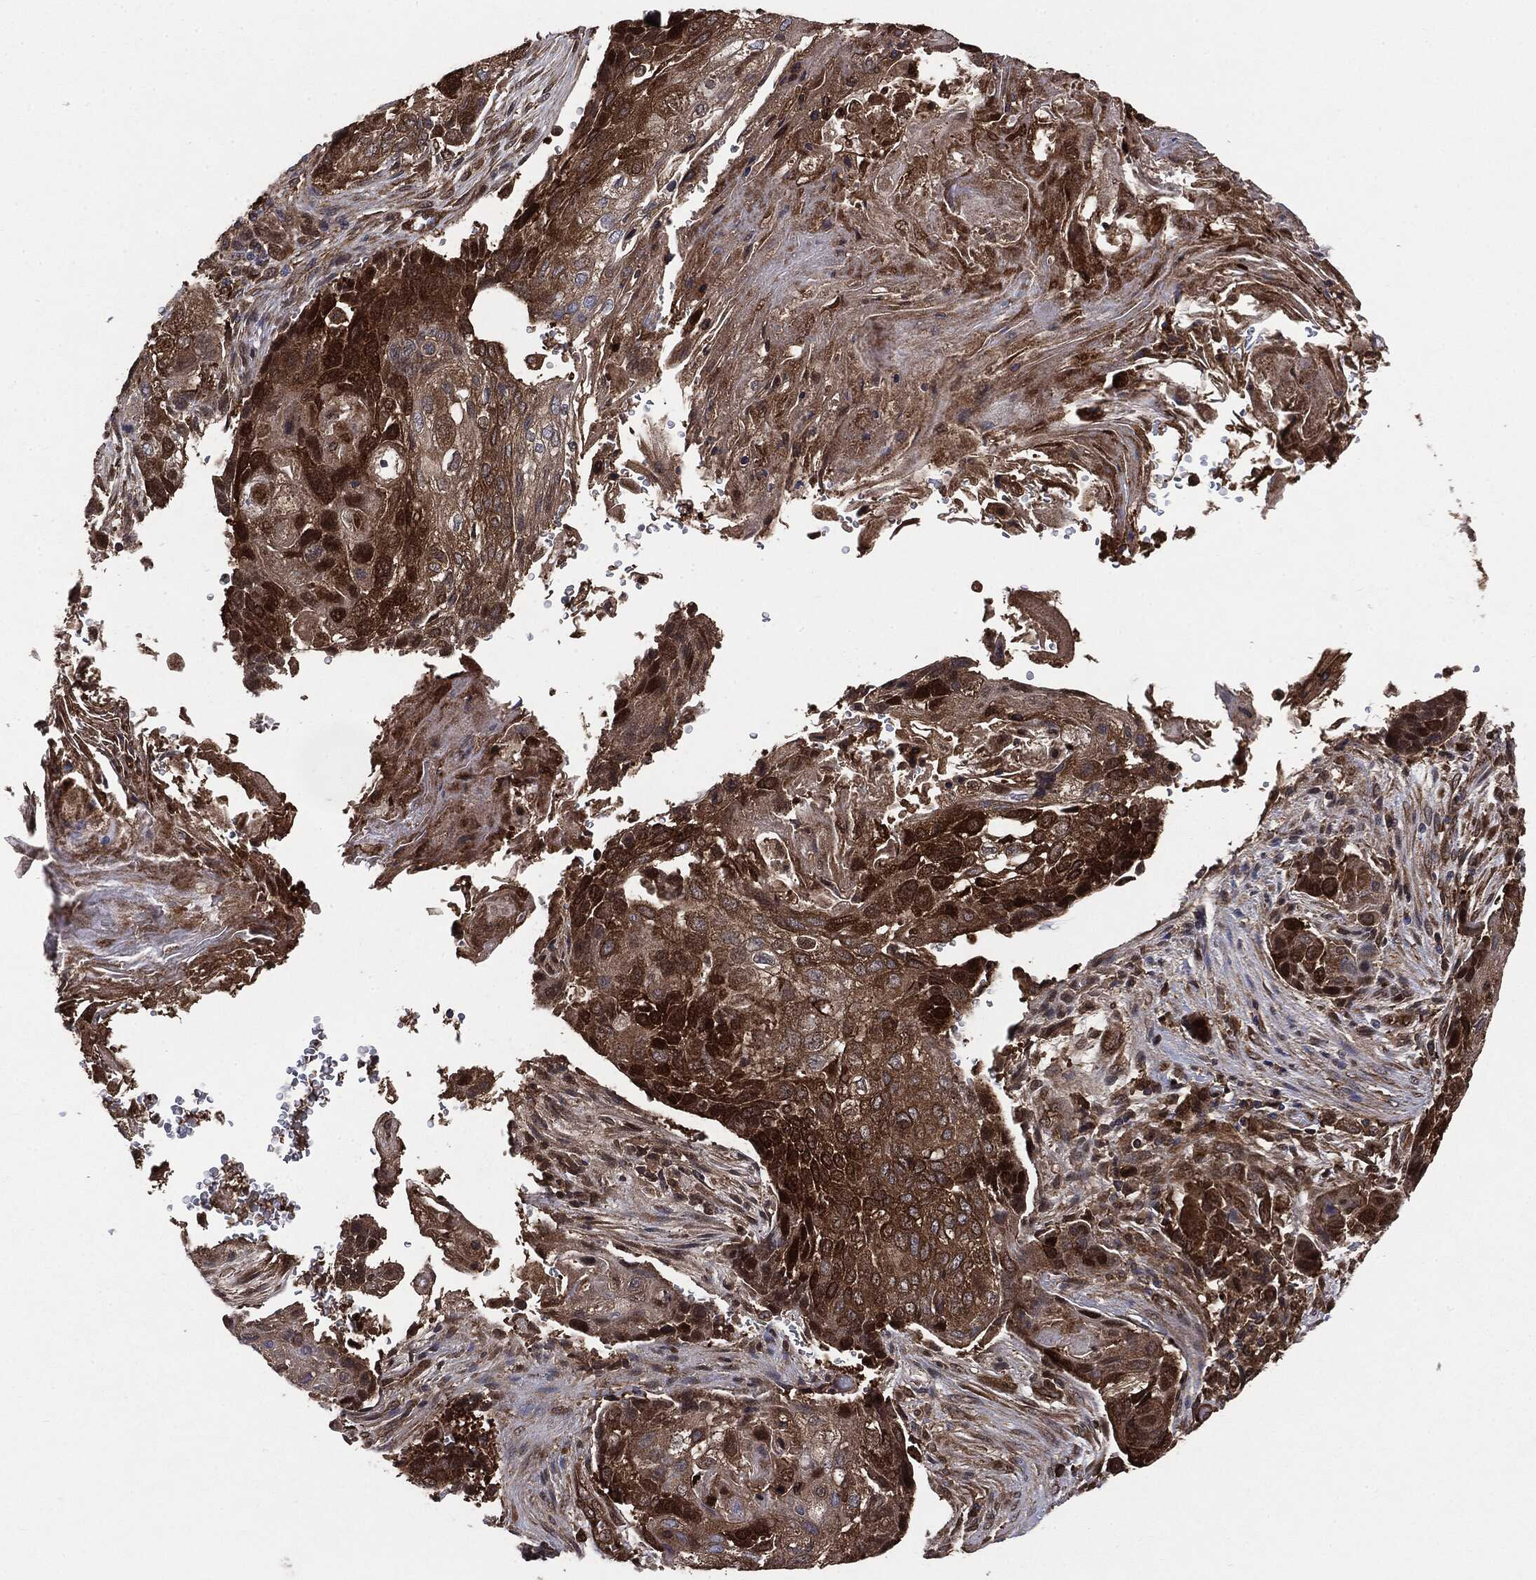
{"staining": {"intensity": "moderate", "quantity": ">75%", "location": "cytoplasmic/membranous"}, "tissue": "lung cancer", "cell_type": "Tumor cells", "image_type": "cancer", "snomed": [{"axis": "morphology", "description": "Normal tissue, NOS"}, {"axis": "morphology", "description": "Squamous cell carcinoma, NOS"}, {"axis": "topography", "description": "Bronchus"}, {"axis": "topography", "description": "Lung"}], "caption": "Tumor cells demonstrate moderate cytoplasmic/membranous positivity in approximately >75% of cells in squamous cell carcinoma (lung).", "gene": "NME1", "patient": {"sex": "male", "age": 69}}